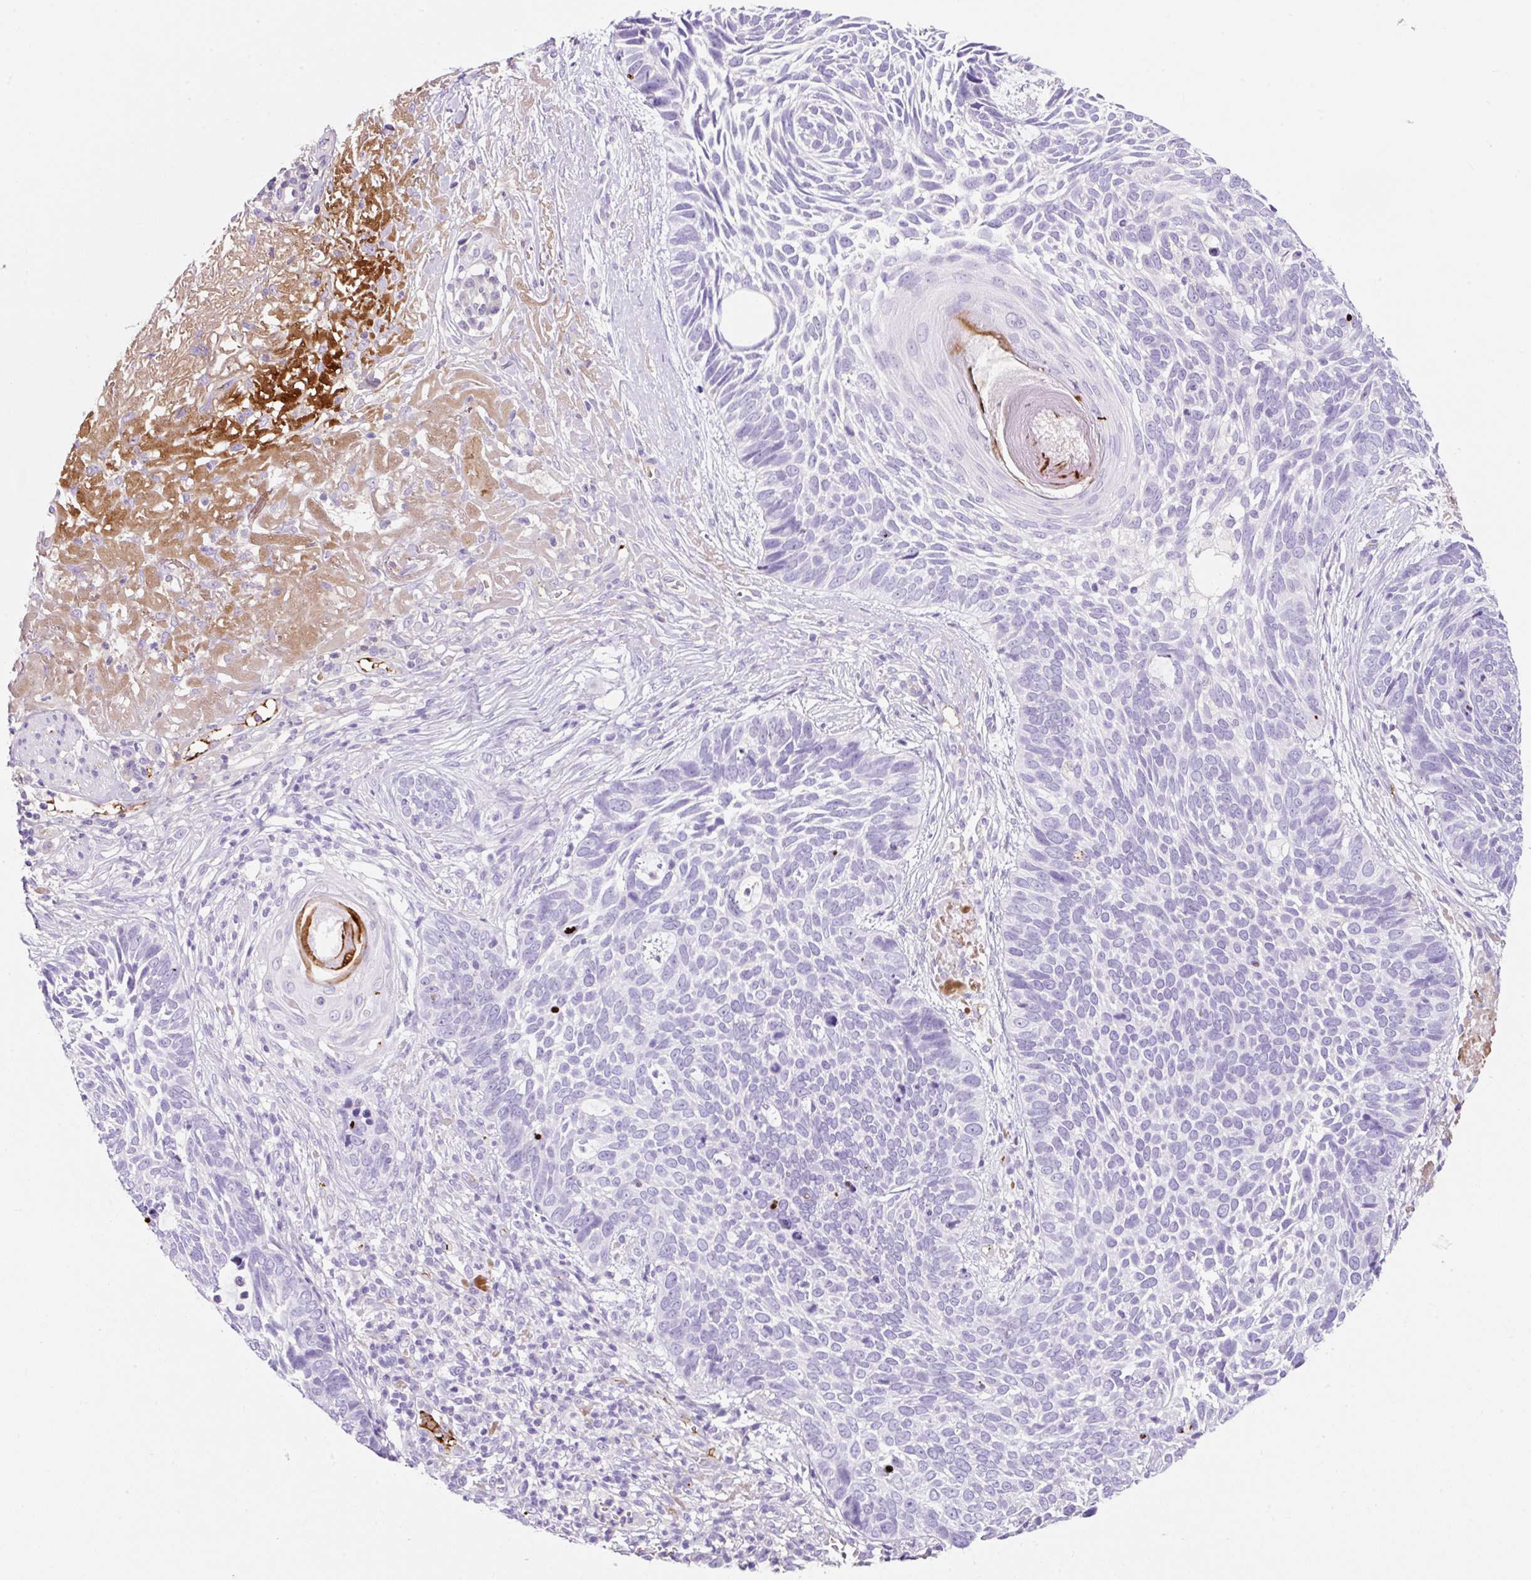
{"staining": {"intensity": "negative", "quantity": "none", "location": "none"}, "tissue": "skin cancer", "cell_type": "Tumor cells", "image_type": "cancer", "snomed": [{"axis": "morphology", "description": "Basal cell carcinoma"}, {"axis": "topography", "description": "Skin"}, {"axis": "topography", "description": "Skin of face"}], "caption": "High magnification brightfield microscopy of skin basal cell carcinoma stained with DAB (brown) and counterstained with hematoxylin (blue): tumor cells show no significant staining.", "gene": "APOC4-APOC2", "patient": {"sex": "female", "age": 95}}